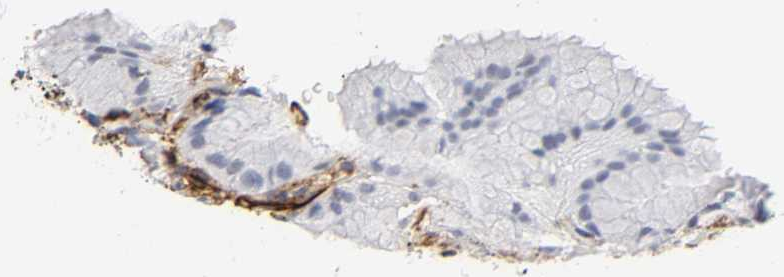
{"staining": {"intensity": "negative", "quantity": "none", "location": "none"}, "tissue": "stomach", "cell_type": "Glandular cells", "image_type": "normal", "snomed": [{"axis": "morphology", "description": "Normal tissue, NOS"}, {"axis": "topography", "description": "Stomach"}, {"axis": "topography", "description": "Stomach, lower"}], "caption": "Human stomach stained for a protein using immunohistochemistry shows no positivity in glandular cells.", "gene": "ICAM1", "patient": {"sex": "female", "age": 75}}